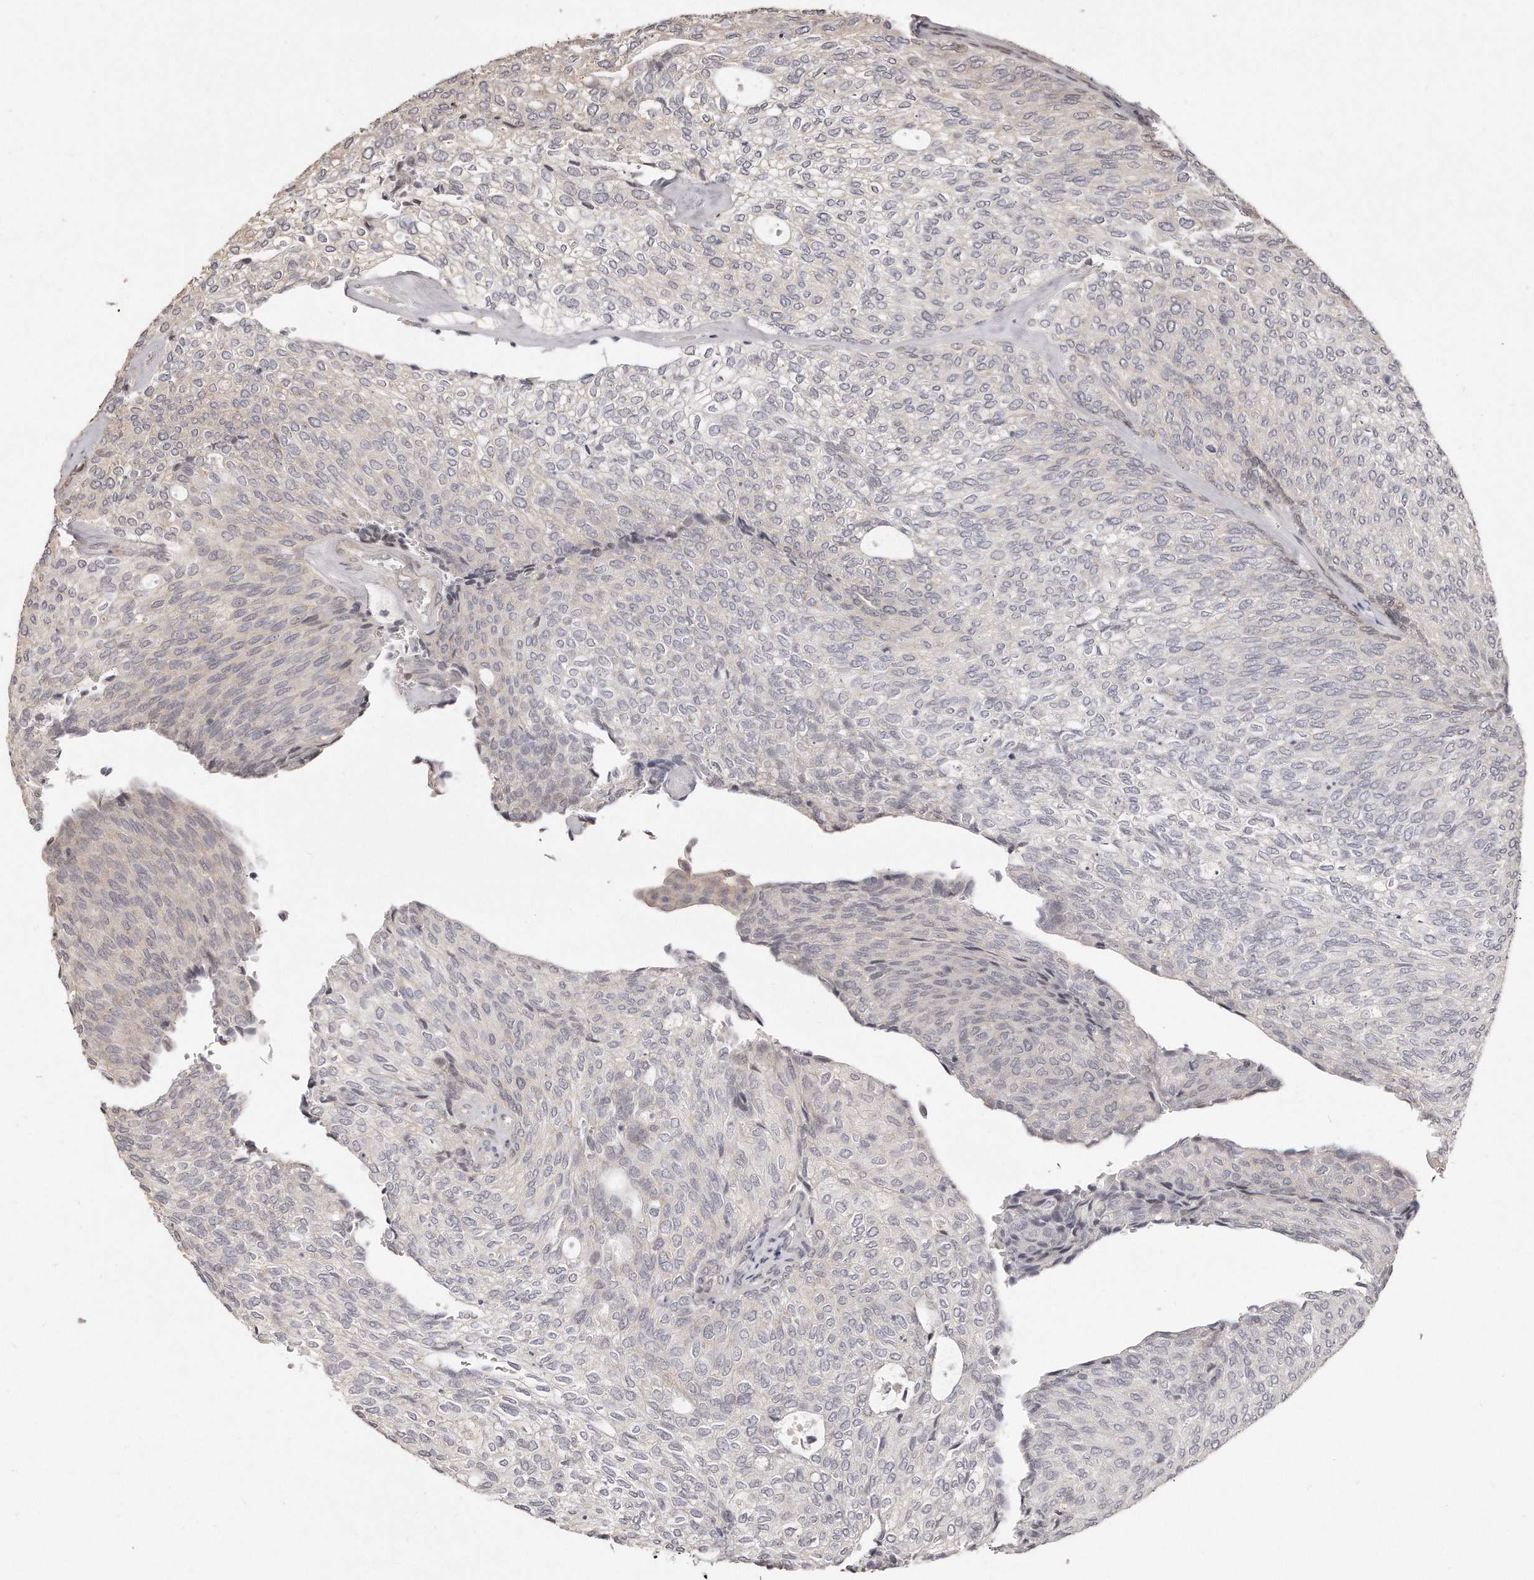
{"staining": {"intensity": "negative", "quantity": "none", "location": "none"}, "tissue": "urothelial cancer", "cell_type": "Tumor cells", "image_type": "cancer", "snomed": [{"axis": "morphology", "description": "Urothelial carcinoma, Low grade"}, {"axis": "topography", "description": "Urinary bladder"}], "caption": "High power microscopy histopathology image of an IHC histopathology image of low-grade urothelial carcinoma, revealing no significant staining in tumor cells.", "gene": "HASPIN", "patient": {"sex": "female", "age": 79}}